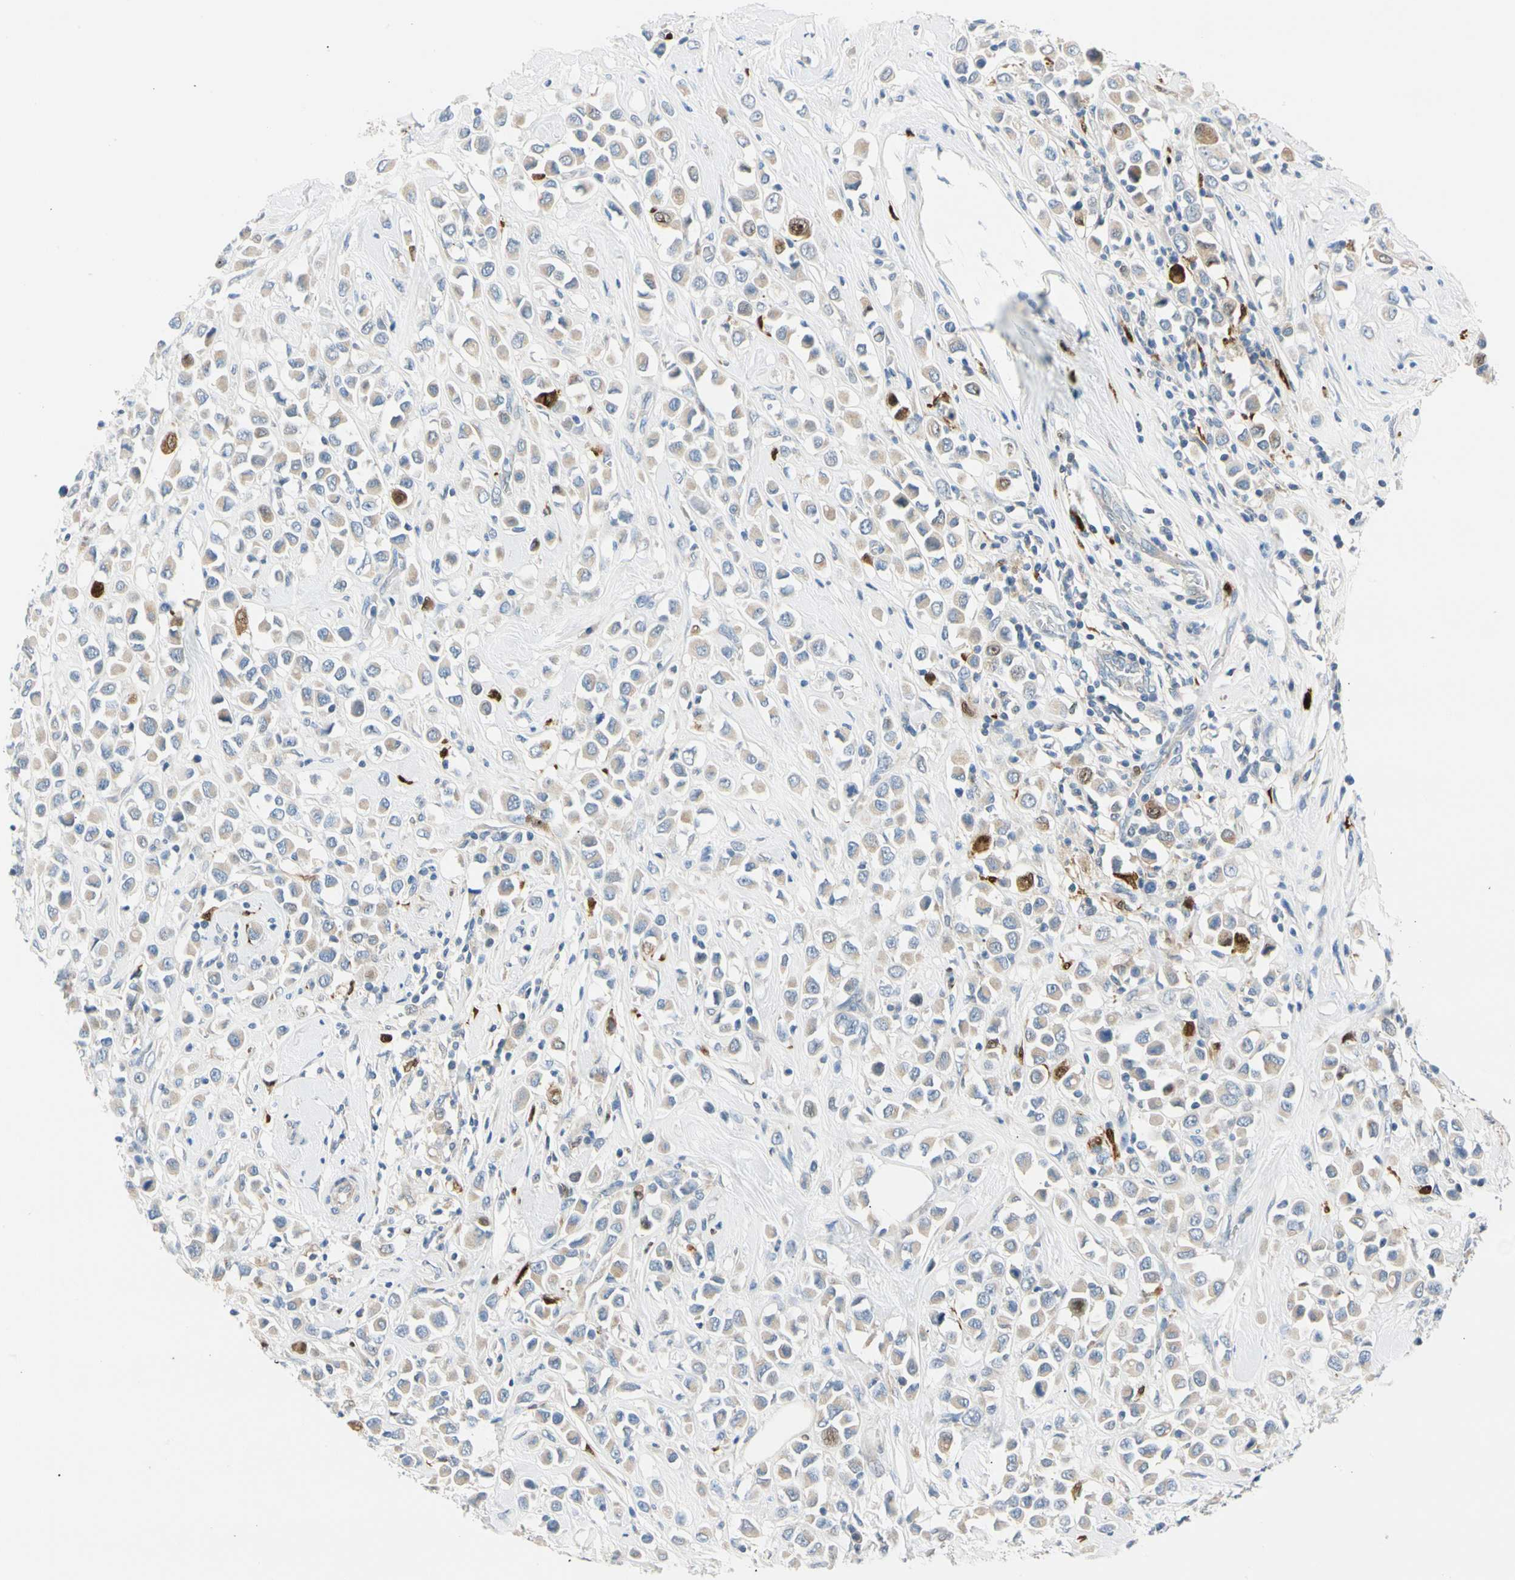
{"staining": {"intensity": "strong", "quantity": "<25%", "location": "cytoplasmic/membranous"}, "tissue": "breast cancer", "cell_type": "Tumor cells", "image_type": "cancer", "snomed": [{"axis": "morphology", "description": "Duct carcinoma"}, {"axis": "topography", "description": "Breast"}], "caption": "Strong cytoplasmic/membranous protein expression is appreciated in about <25% of tumor cells in invasive ductal carcinoma (breast).", "gene": "TRAF5", "patient": {"sex": "female", "age": 61}}